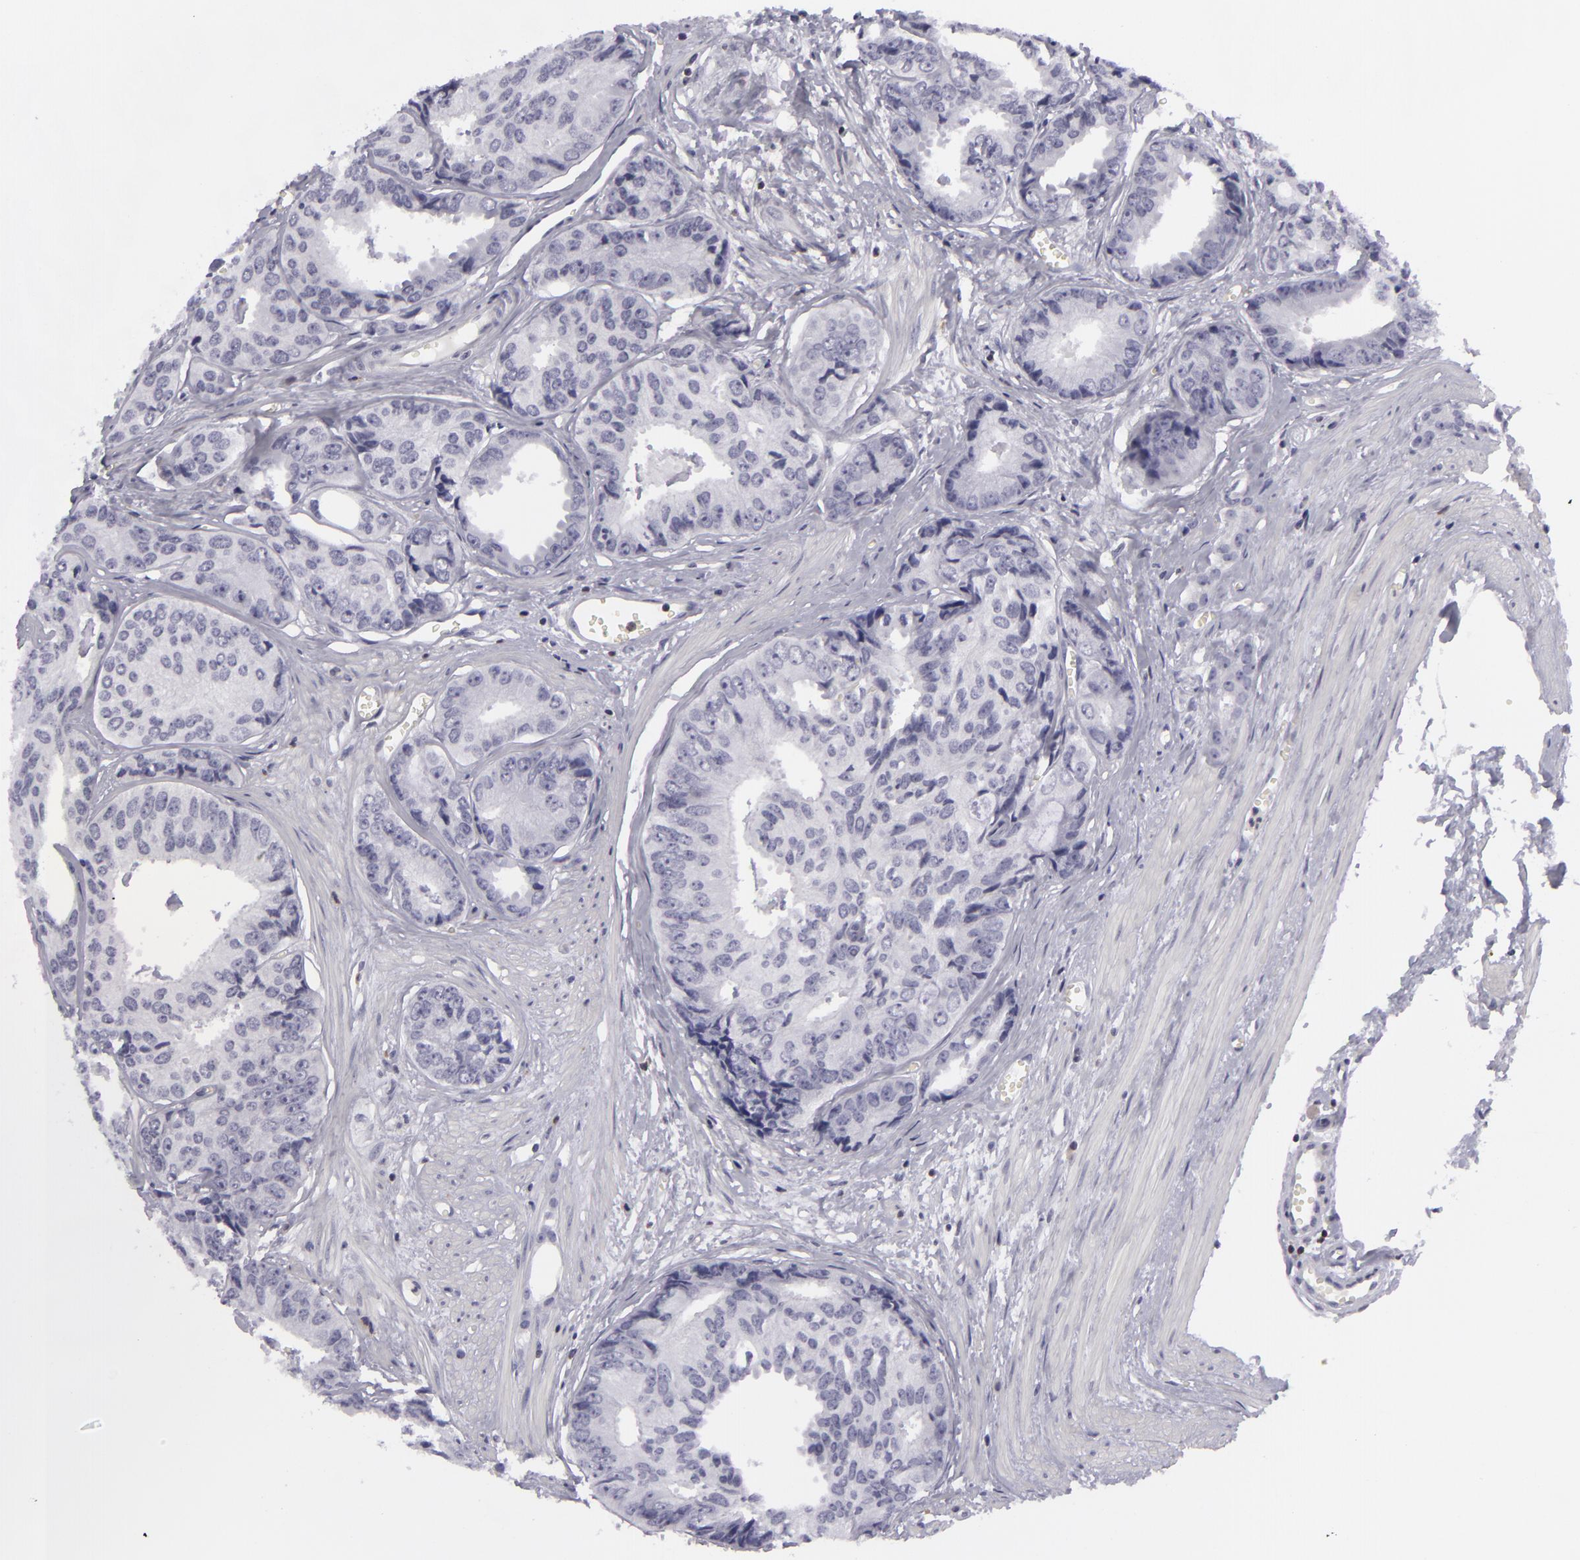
{"staining": {"intensity": "negative", "quantity": "none", "location": "none"}, "tissue": "prostate cancer", "cell_type": "Tumor cells", "image_type": "cancer", "snomed": [{"axis": "morphology", "description": "Adenocarcinoma, High grade"}, {"axis": "topography", "description": "Prostate"}], "caption": "Tumor cells show no significant positivity in prostate cancer (adenocarcinoma (high-grade)).", "gene": "KCNAB2", "patient": {"sex": "male", "age": 56}}